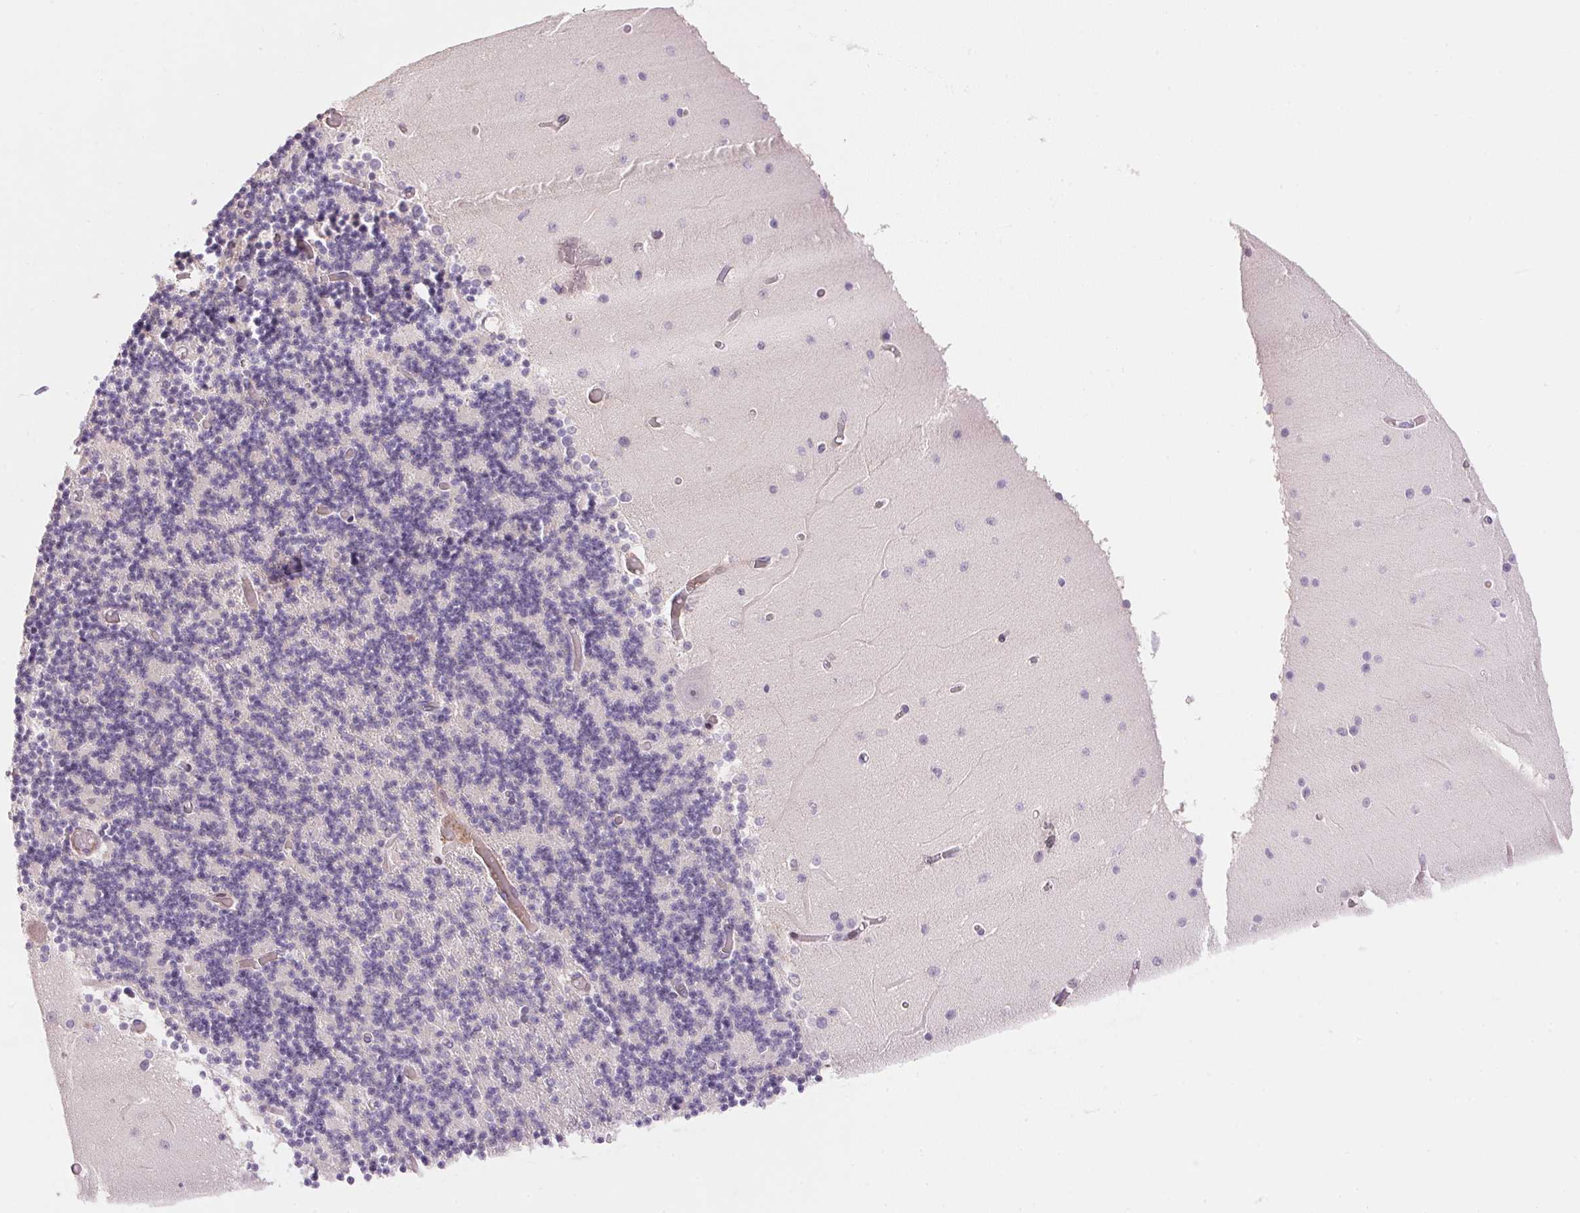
{"staining": {"intensity": "negative", "quantity": "none", "location": "none"}, "tissue": "cerebellum", "cell_type": "Cells in granular layer", "image_type": "normal", "snomed": [{"axis": "morphology", "description": "Normal tissue, NOS"}, {"axis": "topography", "description": "Cerebellum"}], "caption": "Immunohistochemical staining of benign human cerebellum demonstrates no significant positivity in cells in granular layer.", "gene": "GYG2", "patient": {"sex": "female", "age": 28}}